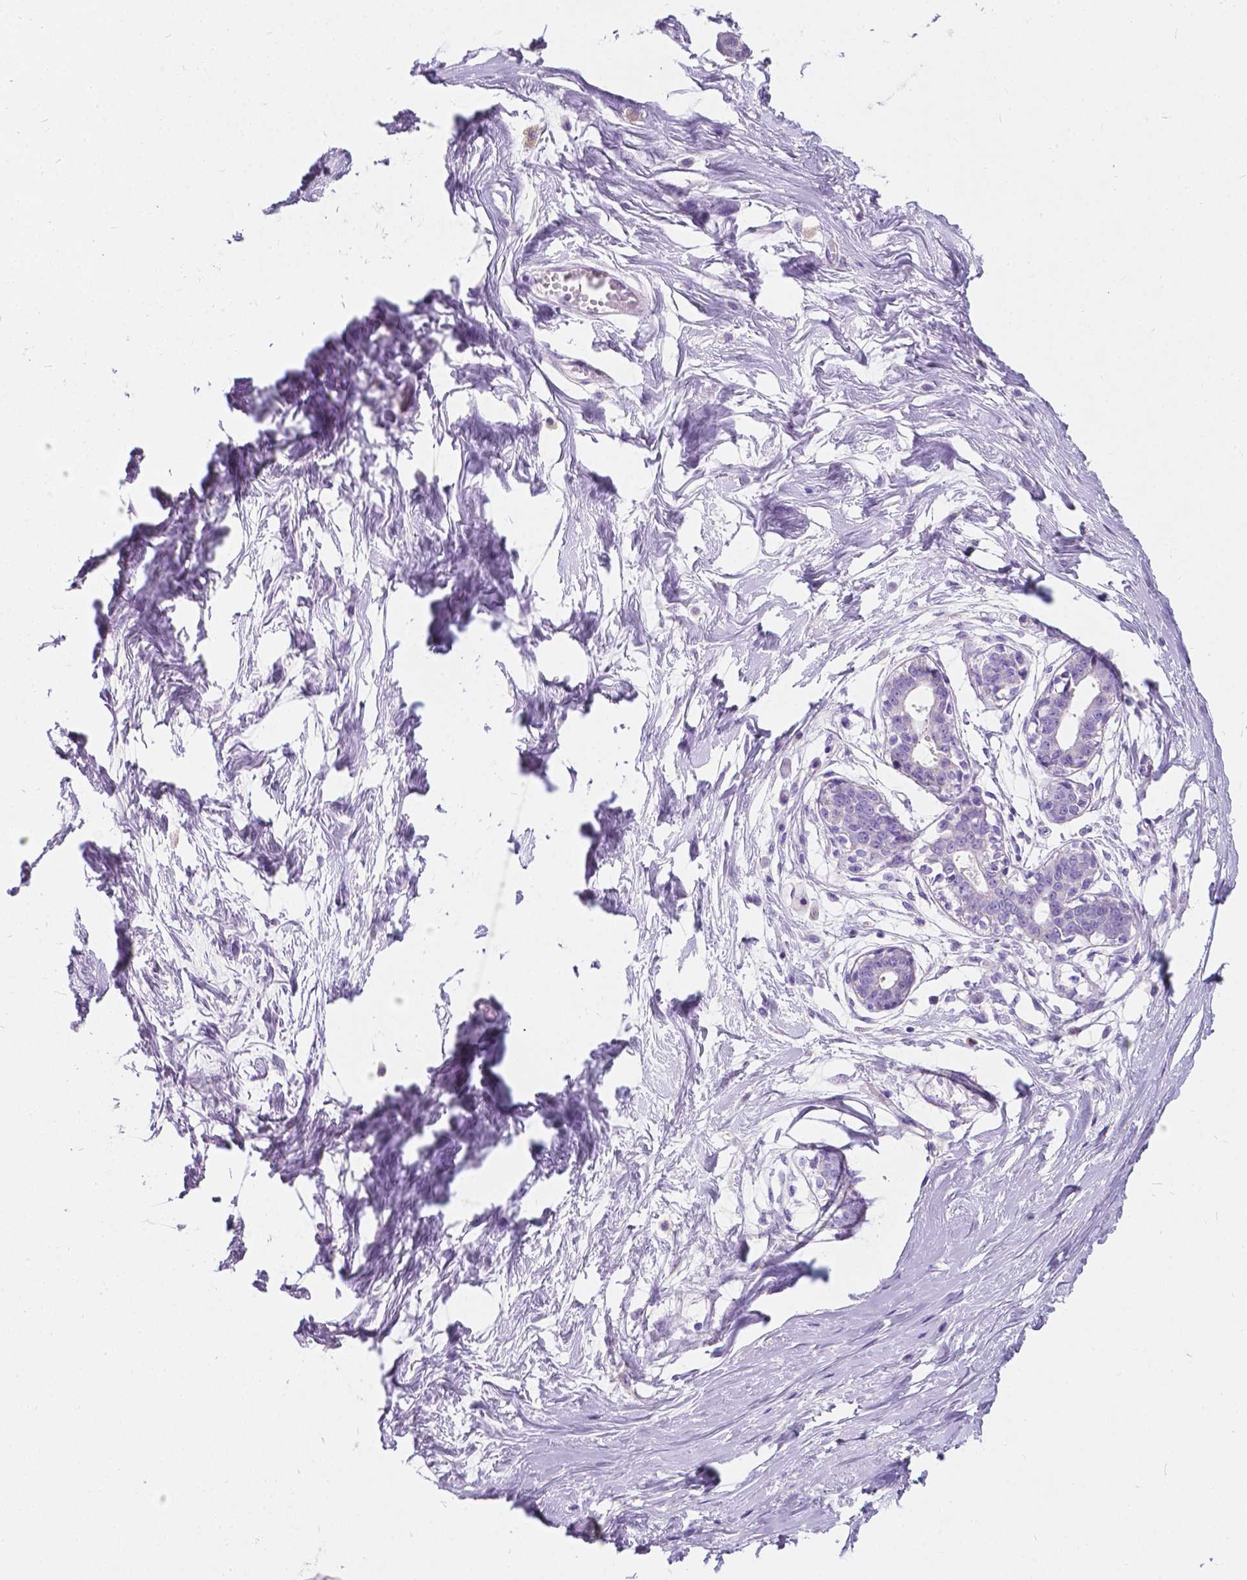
{"staining": {"intensity": "negative", "quantity": "none", "location": "none"}, "tissue": "breast", "cell_type": "Adipocytes", "image_type": "normal", "snomed": [{"axis": "morphology", "description": "Normal tissue, NOS"}, {"axis": "topography", "description": "Breast"}], "caption": "Protein analysis of unremarkable breast exhibits no significant staining in adipocytes. Brightfield microscopy of immunohistochemistry (IHC) stained with DAB (3,3'-diaminobenzidine) (brown) and hematoxylin (blue), captured at high magnification.", "gene": "GNAO1", "patient": {"sex": "female", "age": 45}}